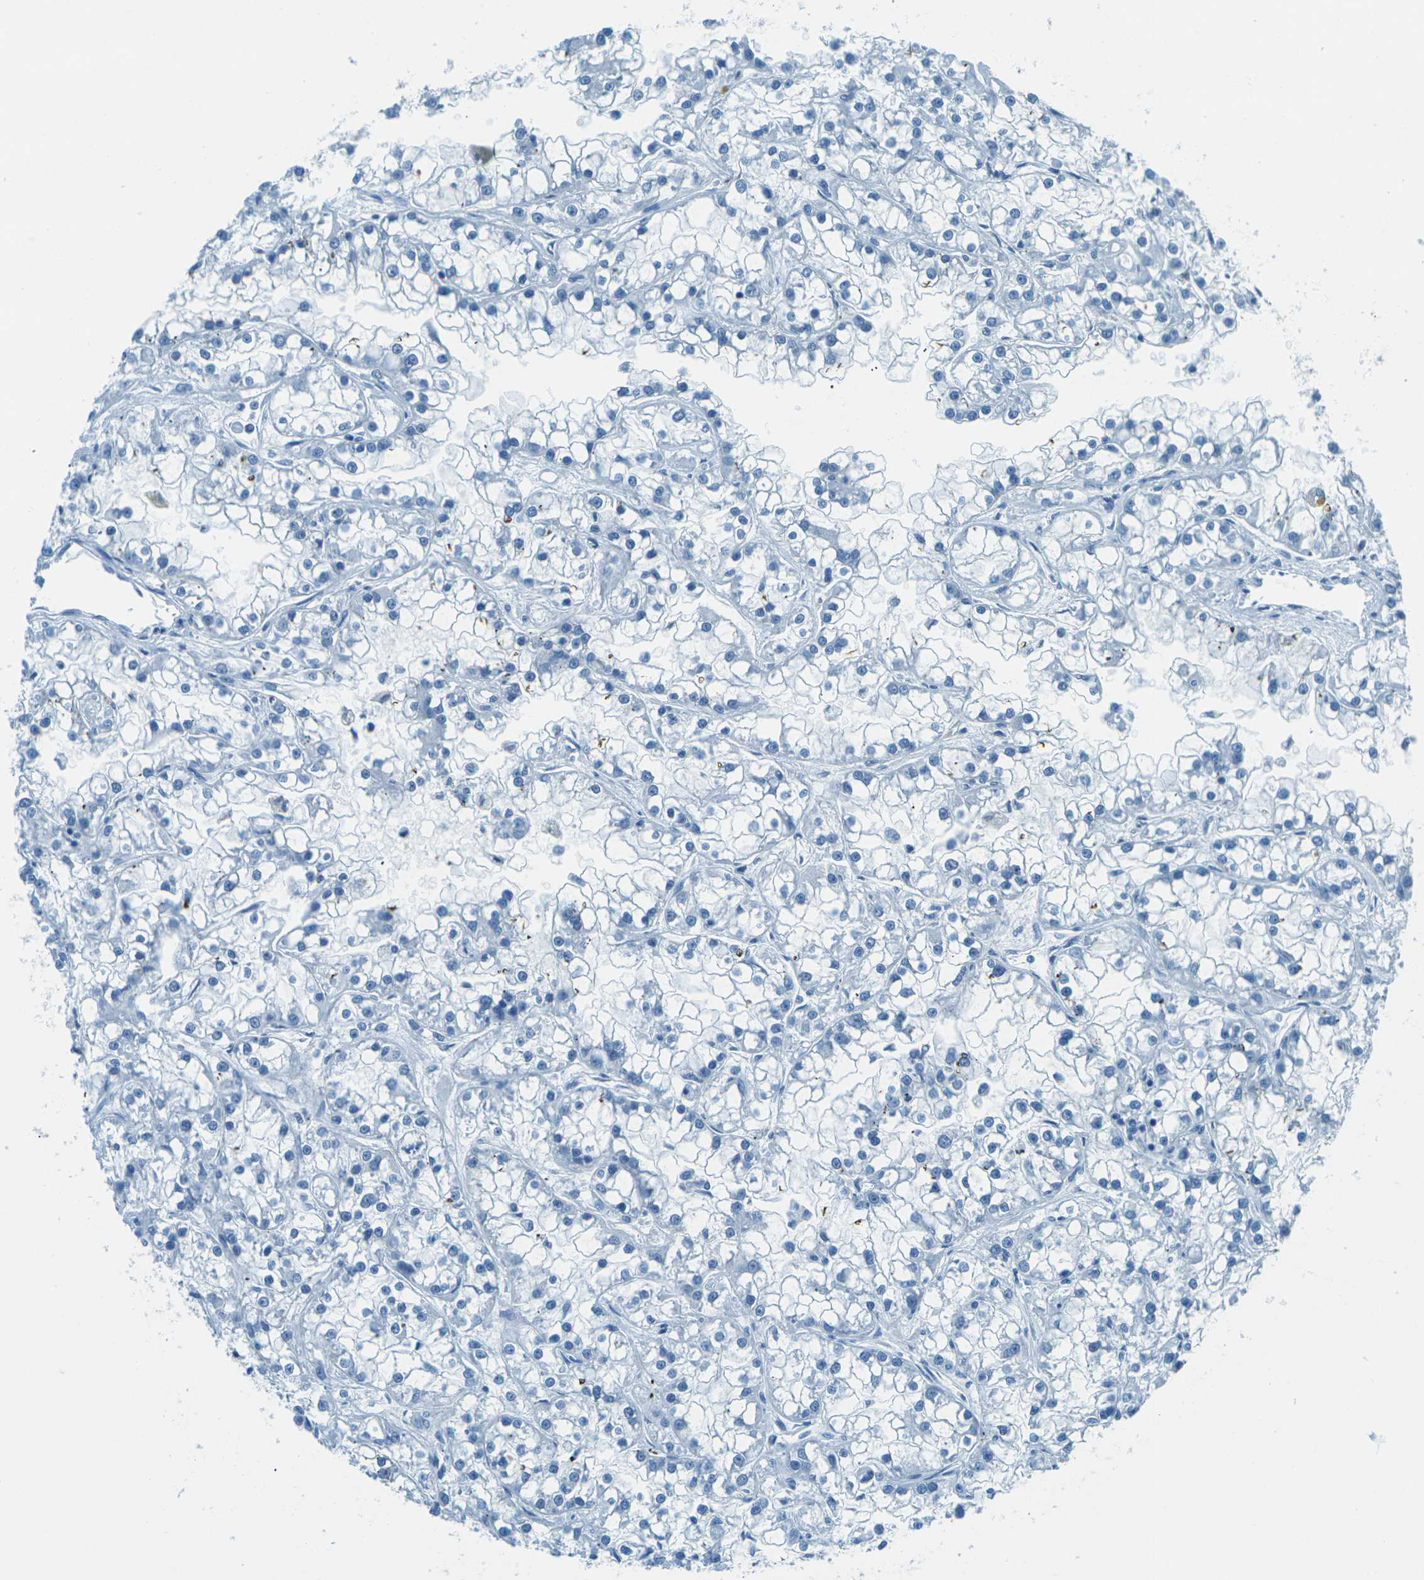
{"staining": {"intensity": "negative", "quantity": "none", "location": "none"}, "tissue": "renal cancer", "cell_type": "Tumor cells", "image_type": "cancer", "snomed": [{"axis": "morphology", "description": "Adenocarcinoma, NOS"}, {"axis": "topography", "description": "Kidney"}], "caption": "High power microscopy photomicrograph of an immunohistochemistry micrograph of renal adenocarcinoma, revealing no significant staining in tumor cells.", "gene": "OCLN", "patient": {"sex": "female", "age": 52}}